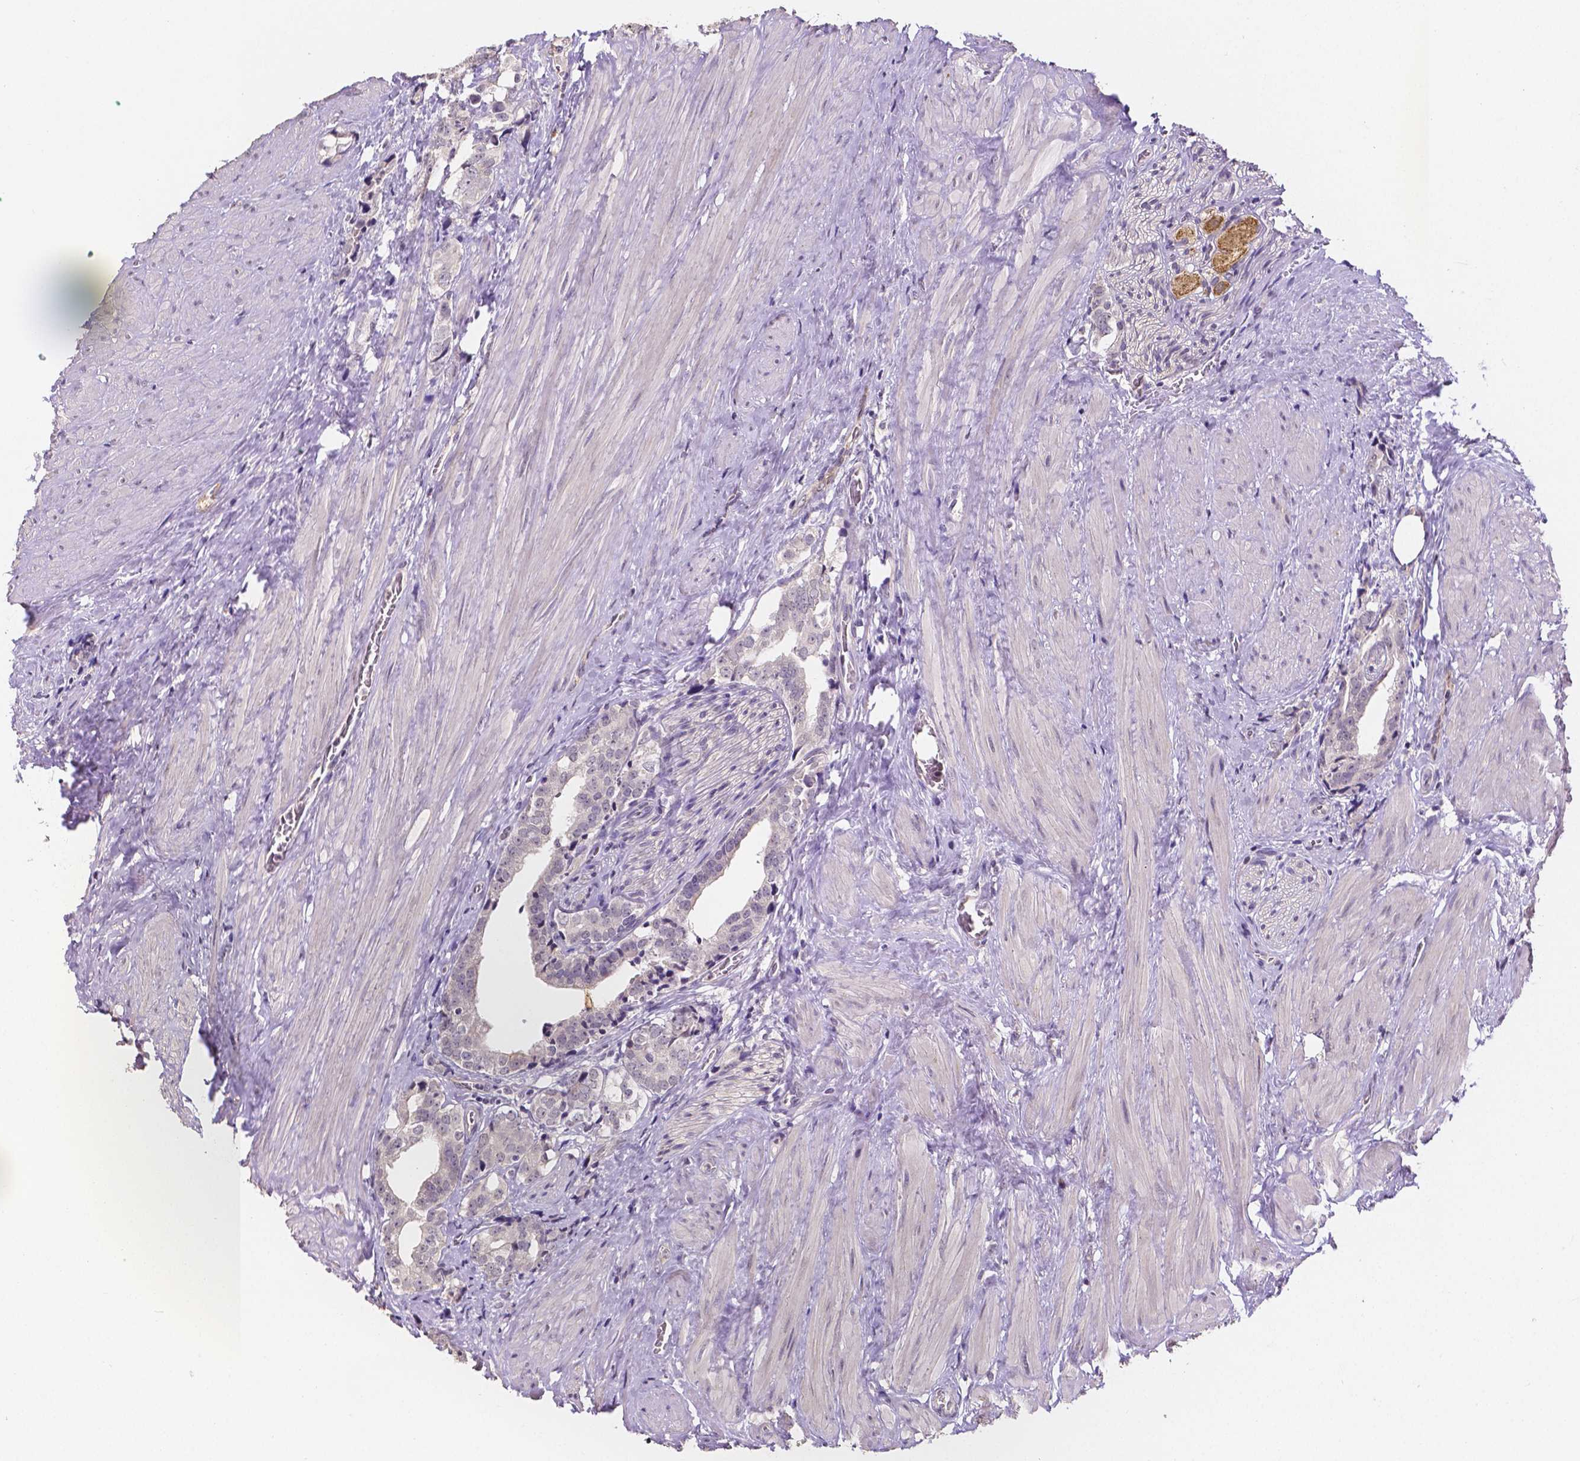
{"staining": {"intensity": "negative", "quantity": "none", "location": "none"}, "tissue": "prostate cancer", "cell_type": "Tumor cells", "image_type": "cancer", "snomed": [{"axis": "morphology", "description": "Adenocarcinoma, NOS"}, {"axis": "topography", "description": "Prostate and seminal vesicle, NOS"}], "caption": "High power microscopy photomicrograph of an immunohistochemistry micrograph of adenocarcinoma (prostate), revealing no significant staining in tumor cells. (Brightfield microscopy of DAB IHC at high magnification).", "gene": "ELAVL2", "patient": {"sex": "male", "age": 63}}